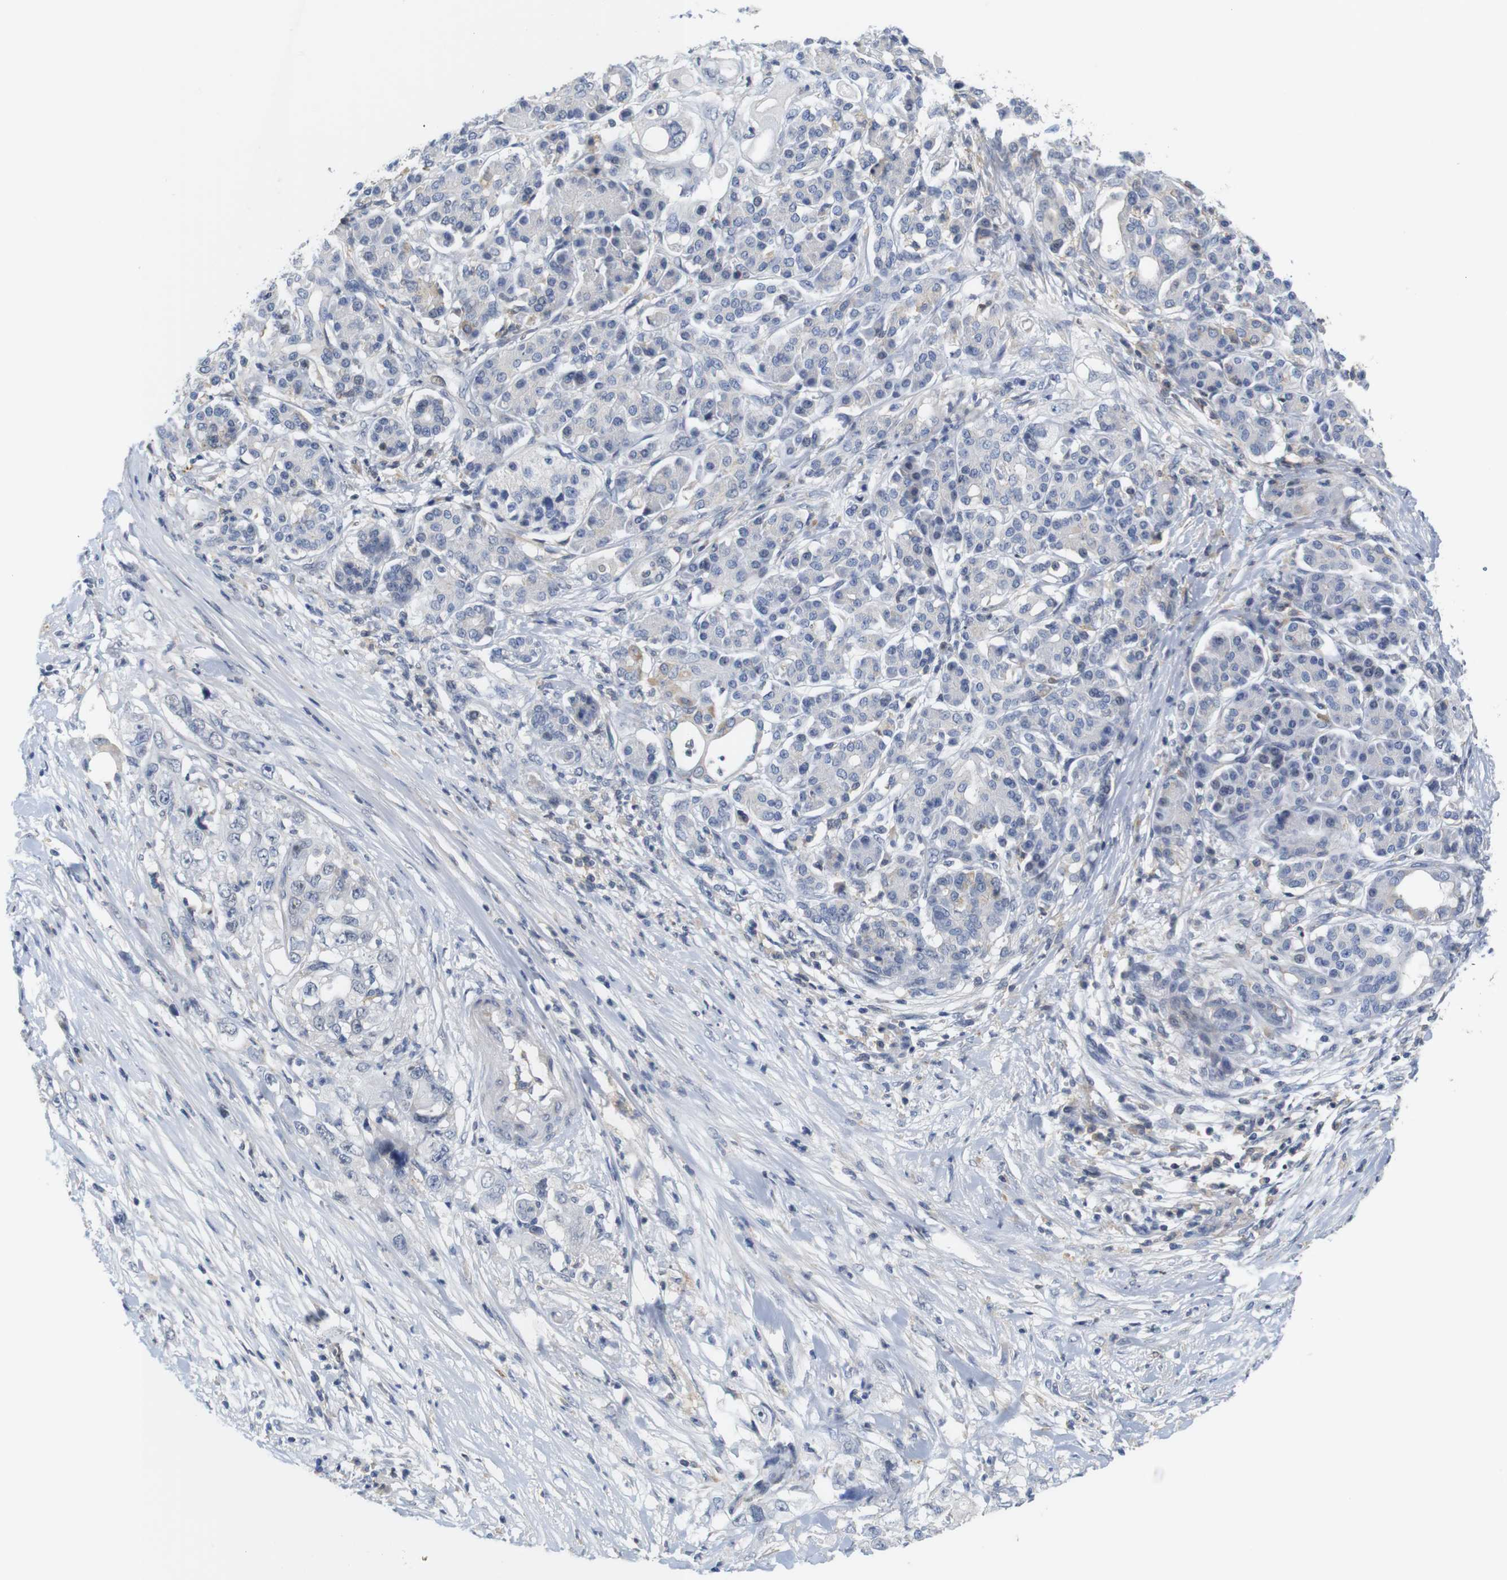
{"staining": {"intensity": "negative", "quantity": "none", "location": "none"}, "tissue": "pancreatic cancer", "cell_type": "Tumor cells", "image_type": "cancer", "snomed": [{"axis": "morphology", "description": "Normal tissue, NOS"}, {"axis": "topography", "description": "Pancreas"}], "caption": "The micrograph exhibits no staining of tumor cells in pancreatic cancer. (DAB IHC with hematoxylin counter stain).", "gene": "OTOF", "patient": {"sex": "male", "age": 42}}